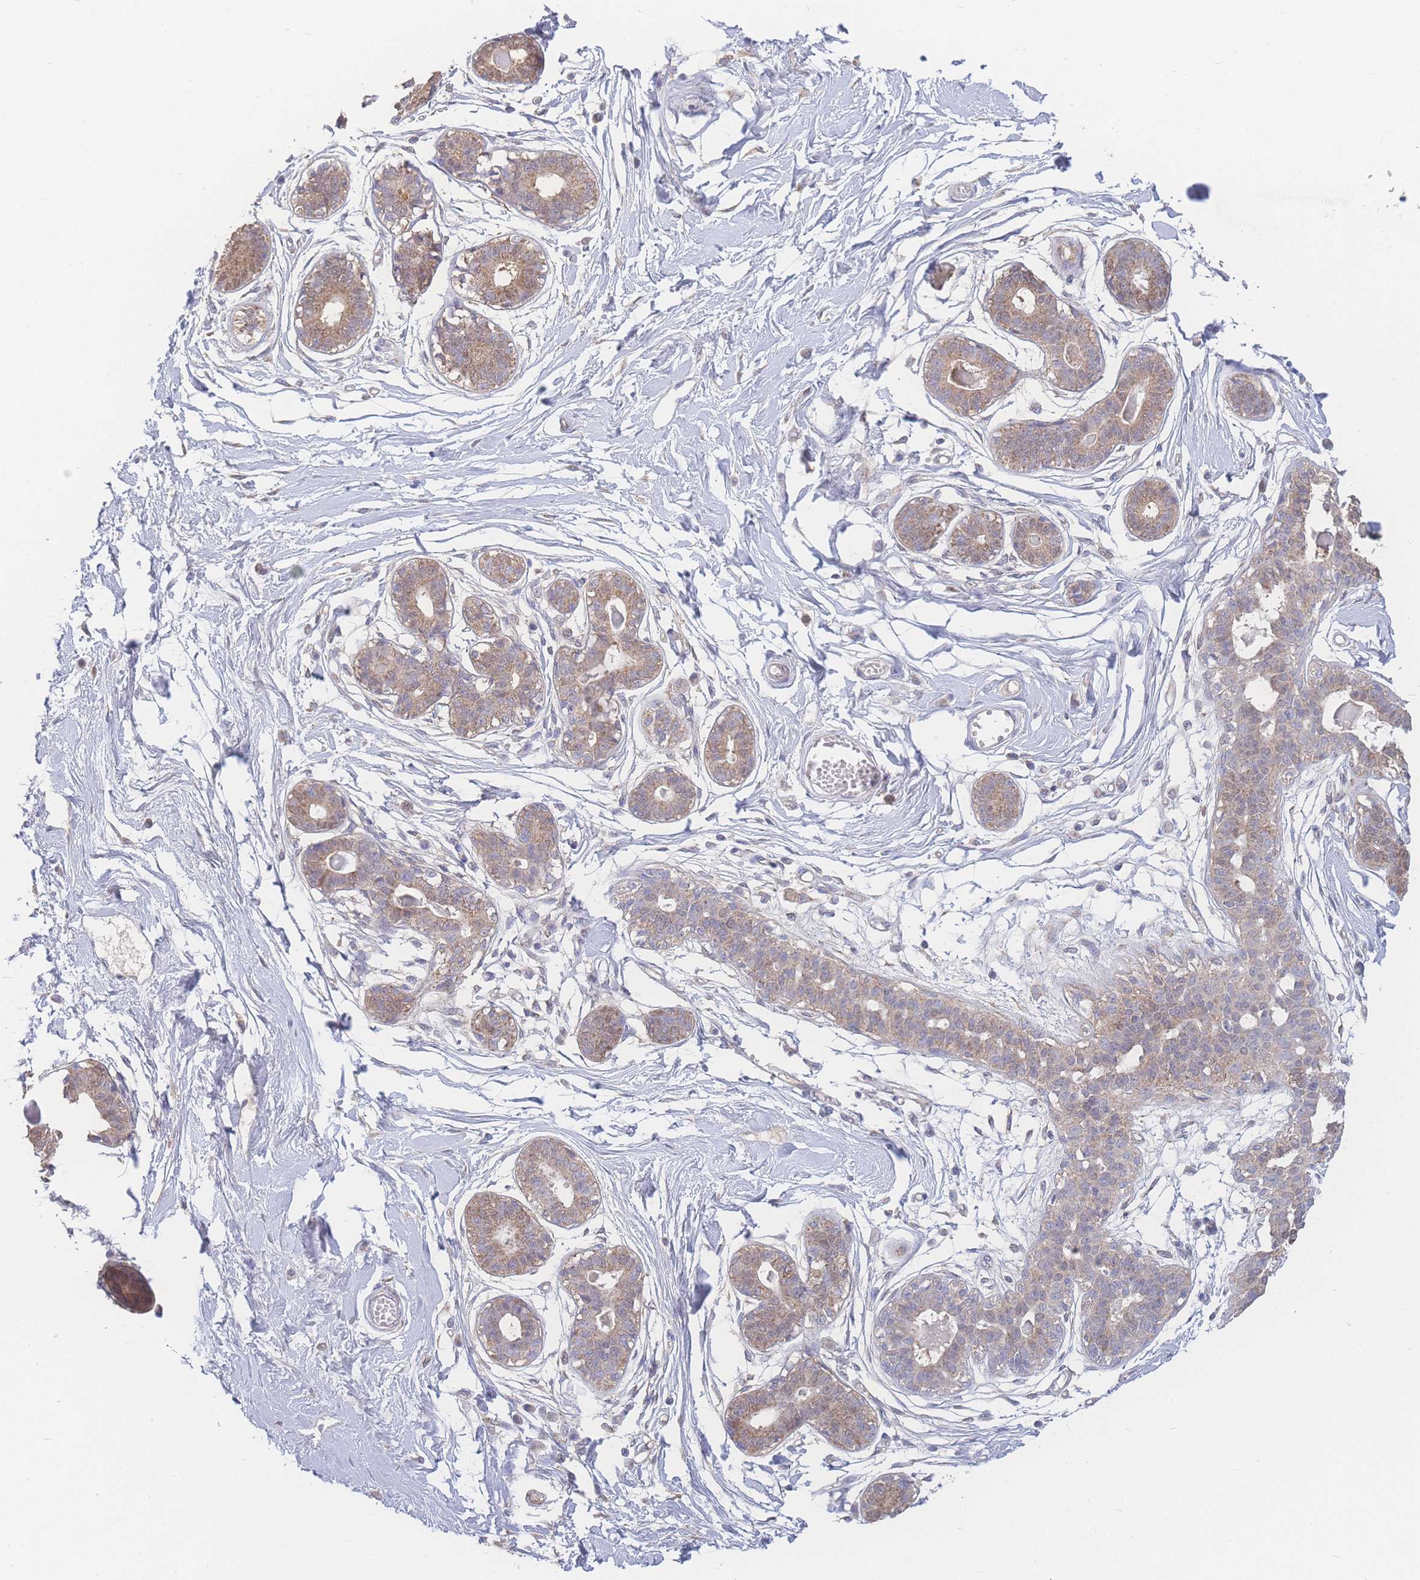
{"staining": {"intensity": "negative", "quantity": "none", "location": "none"}, "tissue": "breast", "cell_type": "Adipocytes", "image_type": "normal", "snomed": [{"axis": "morphology", "description": "Normal tissue, NOS"}, {"axis": "topography", "description": "Breast"}], "caption": "The image shows no significant positivity in adipocytes of breast.", "gene": "GIPR", "patient": {"sex": "female", "age": 45}}